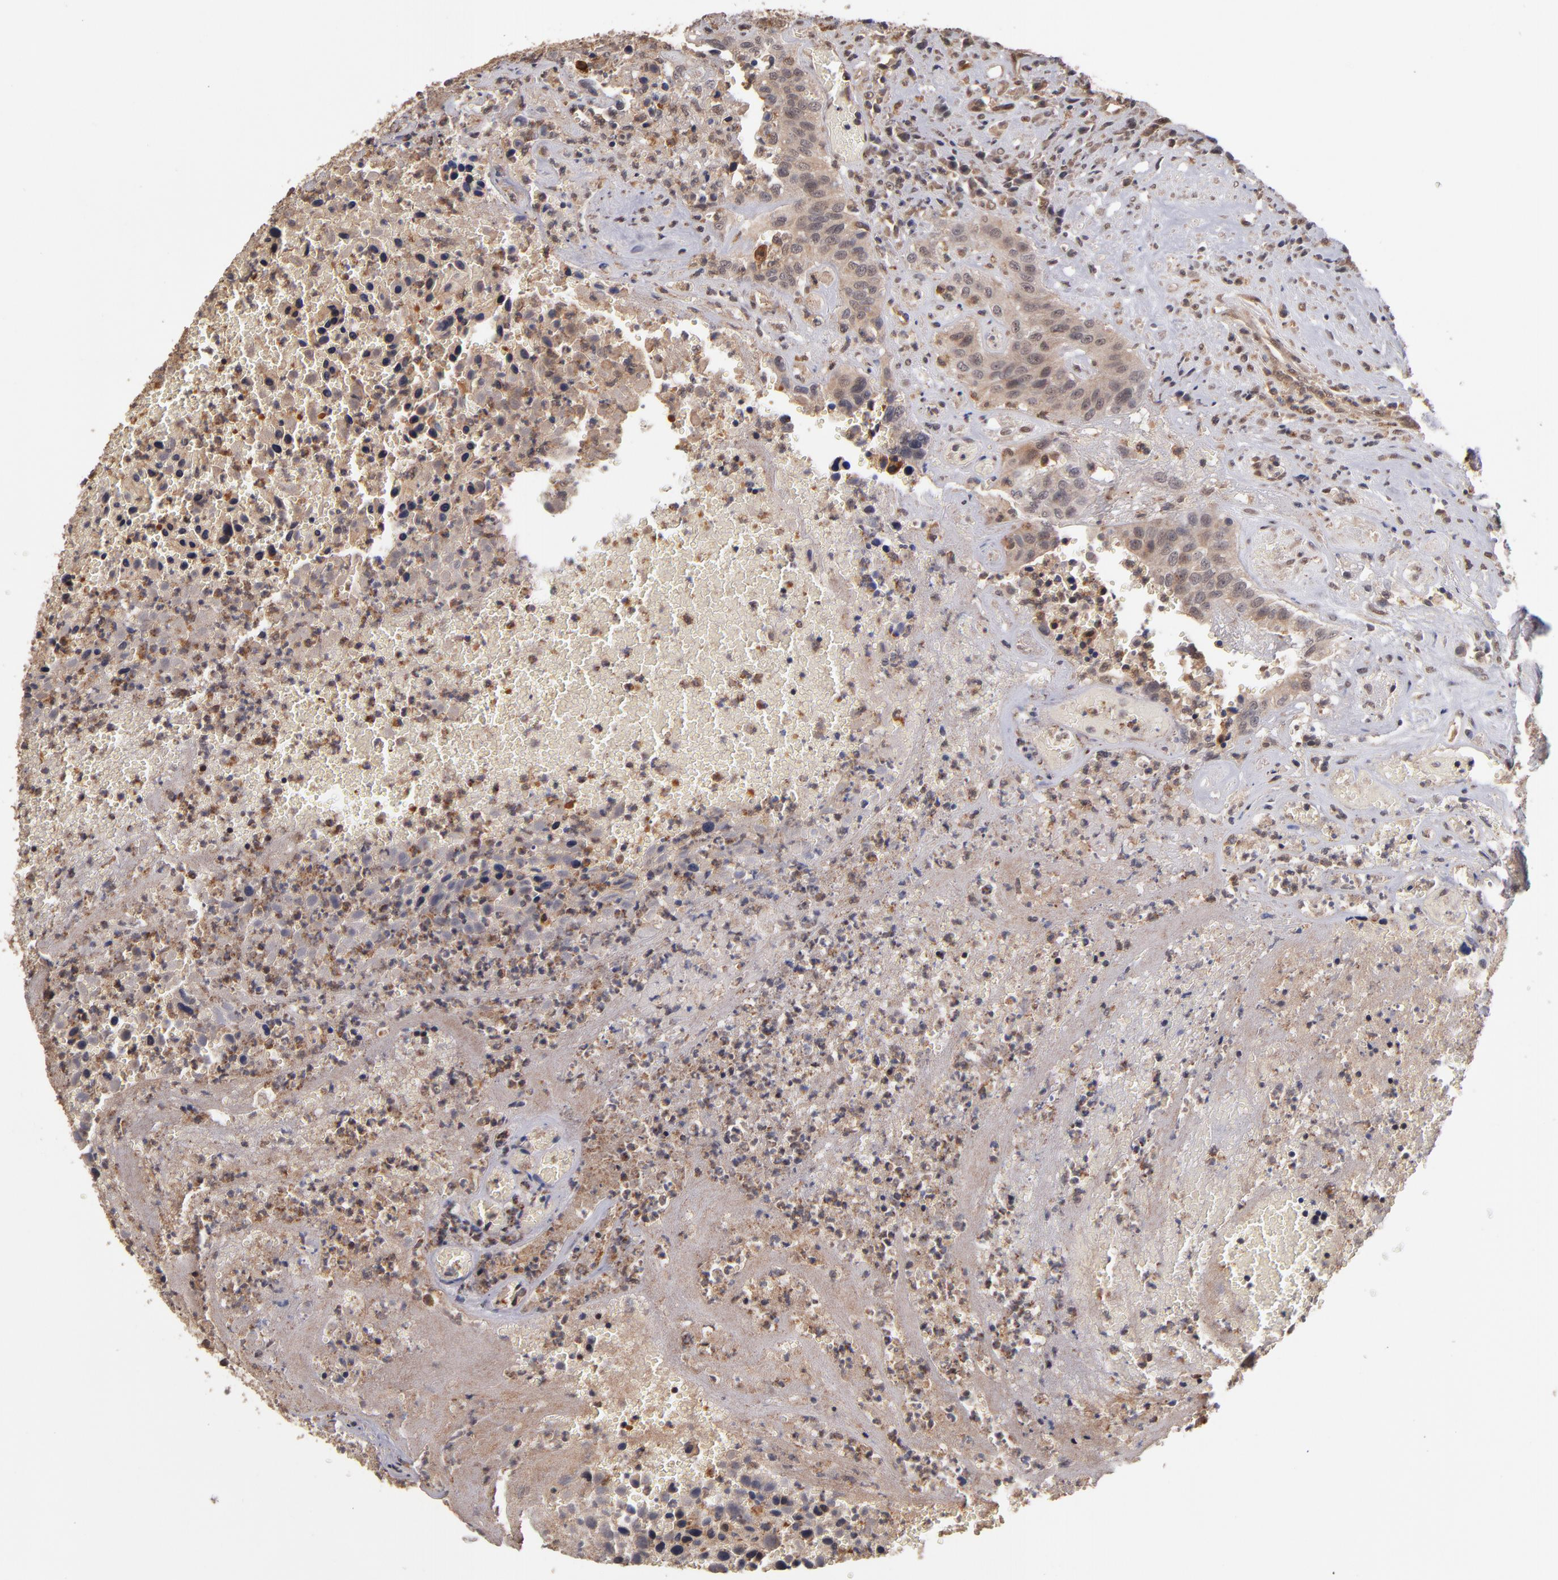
{"staining": {"intensity": "weak", "quantity": "25%-75%", "location": "cytoplasmic/membranous"}, "tissue": "urothelial cancer", "cell_type": "Tumor cells", "image_type": "cancer", "snomed": [{"axis": "morphology", "description": "Urothelial carcinoma, High grade"}, {"axis": "topography", "description": "Urinary bladder"}], "caption": "Immunohistochemistry photomicrograph of neoplastic tissue: human high-grade urothelial carcinoma stained using IHC shows low levels of weak protein expression localized specifically in the cytoplasmic/membranous of tumor cells, appearing as a cytoplasmic/membranous brown color.", "gene": "CUL5", "patient": {"sex": "male", "age": 66}}